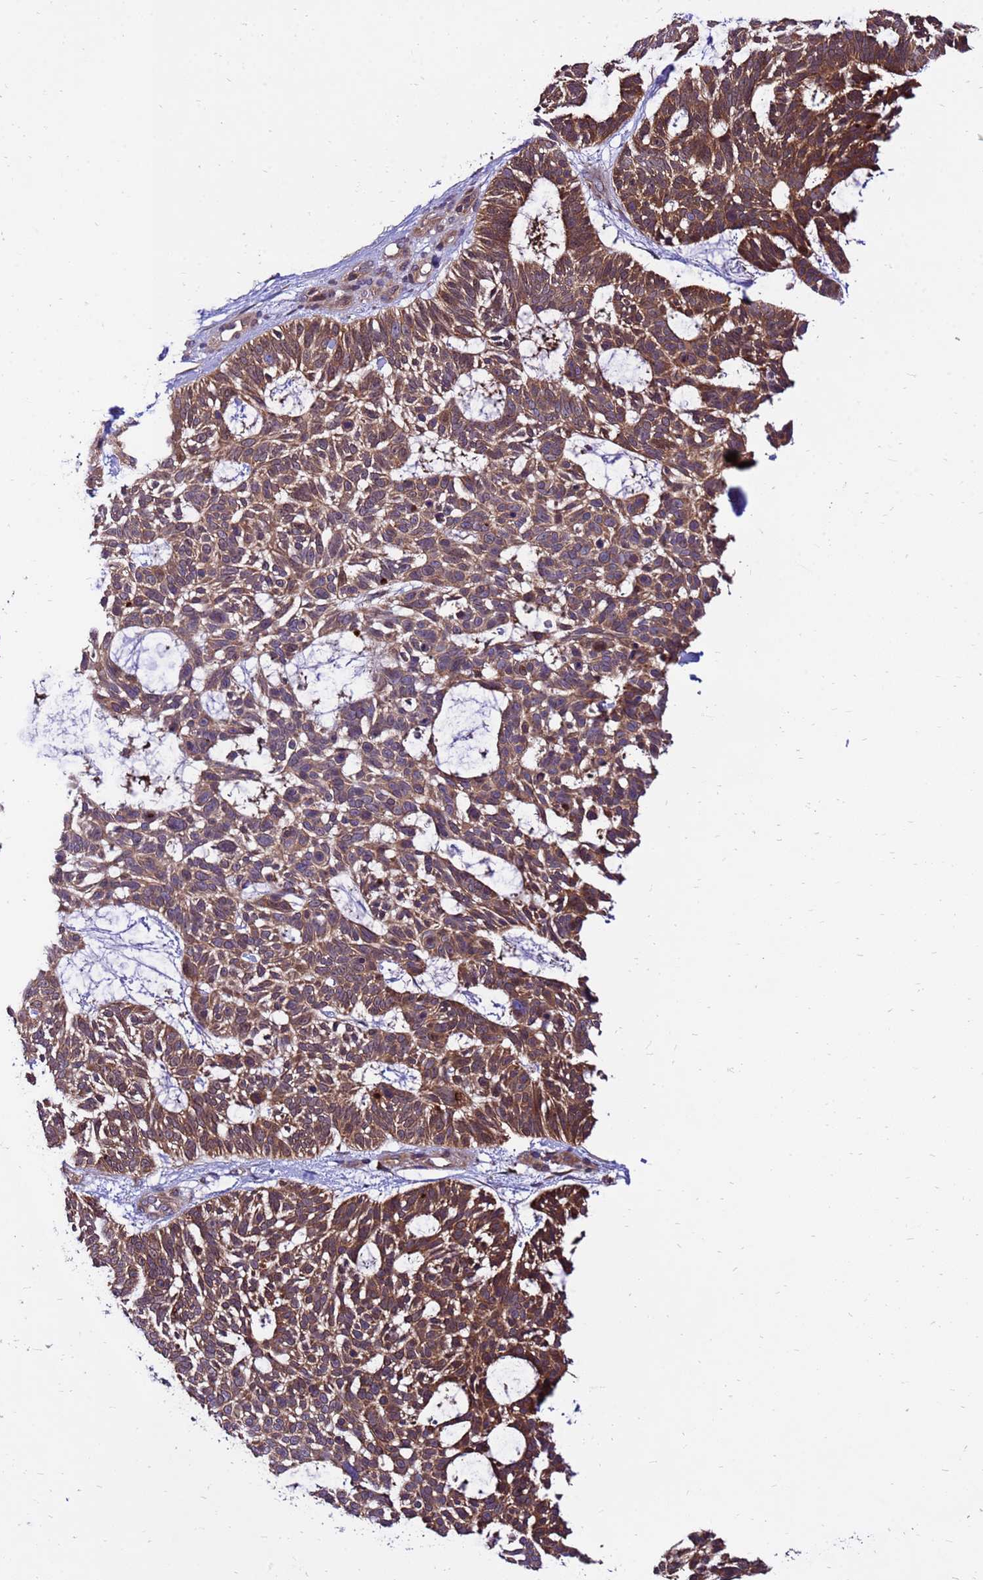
{"staining": {"intensity": "moderate", "quantity": ">75%", "location": "cytoplasmic/membranous"}, "tissue": "skin cancer", "cell_type": "Tumor cells", "image_type": "cancer", "snomed": [{"axis": "morphology", "description": "Basal cell carcinoma"}, {"axis": "topography", "description": "Skin"}], "caption": "The micrograph demonstrates a brown stain indicating the presence of a protein in the cytoplasmic/membranous of tumor cells in skin cancer.", "gene": "GET3", "patient": {"sex": "male", "age": 88}}